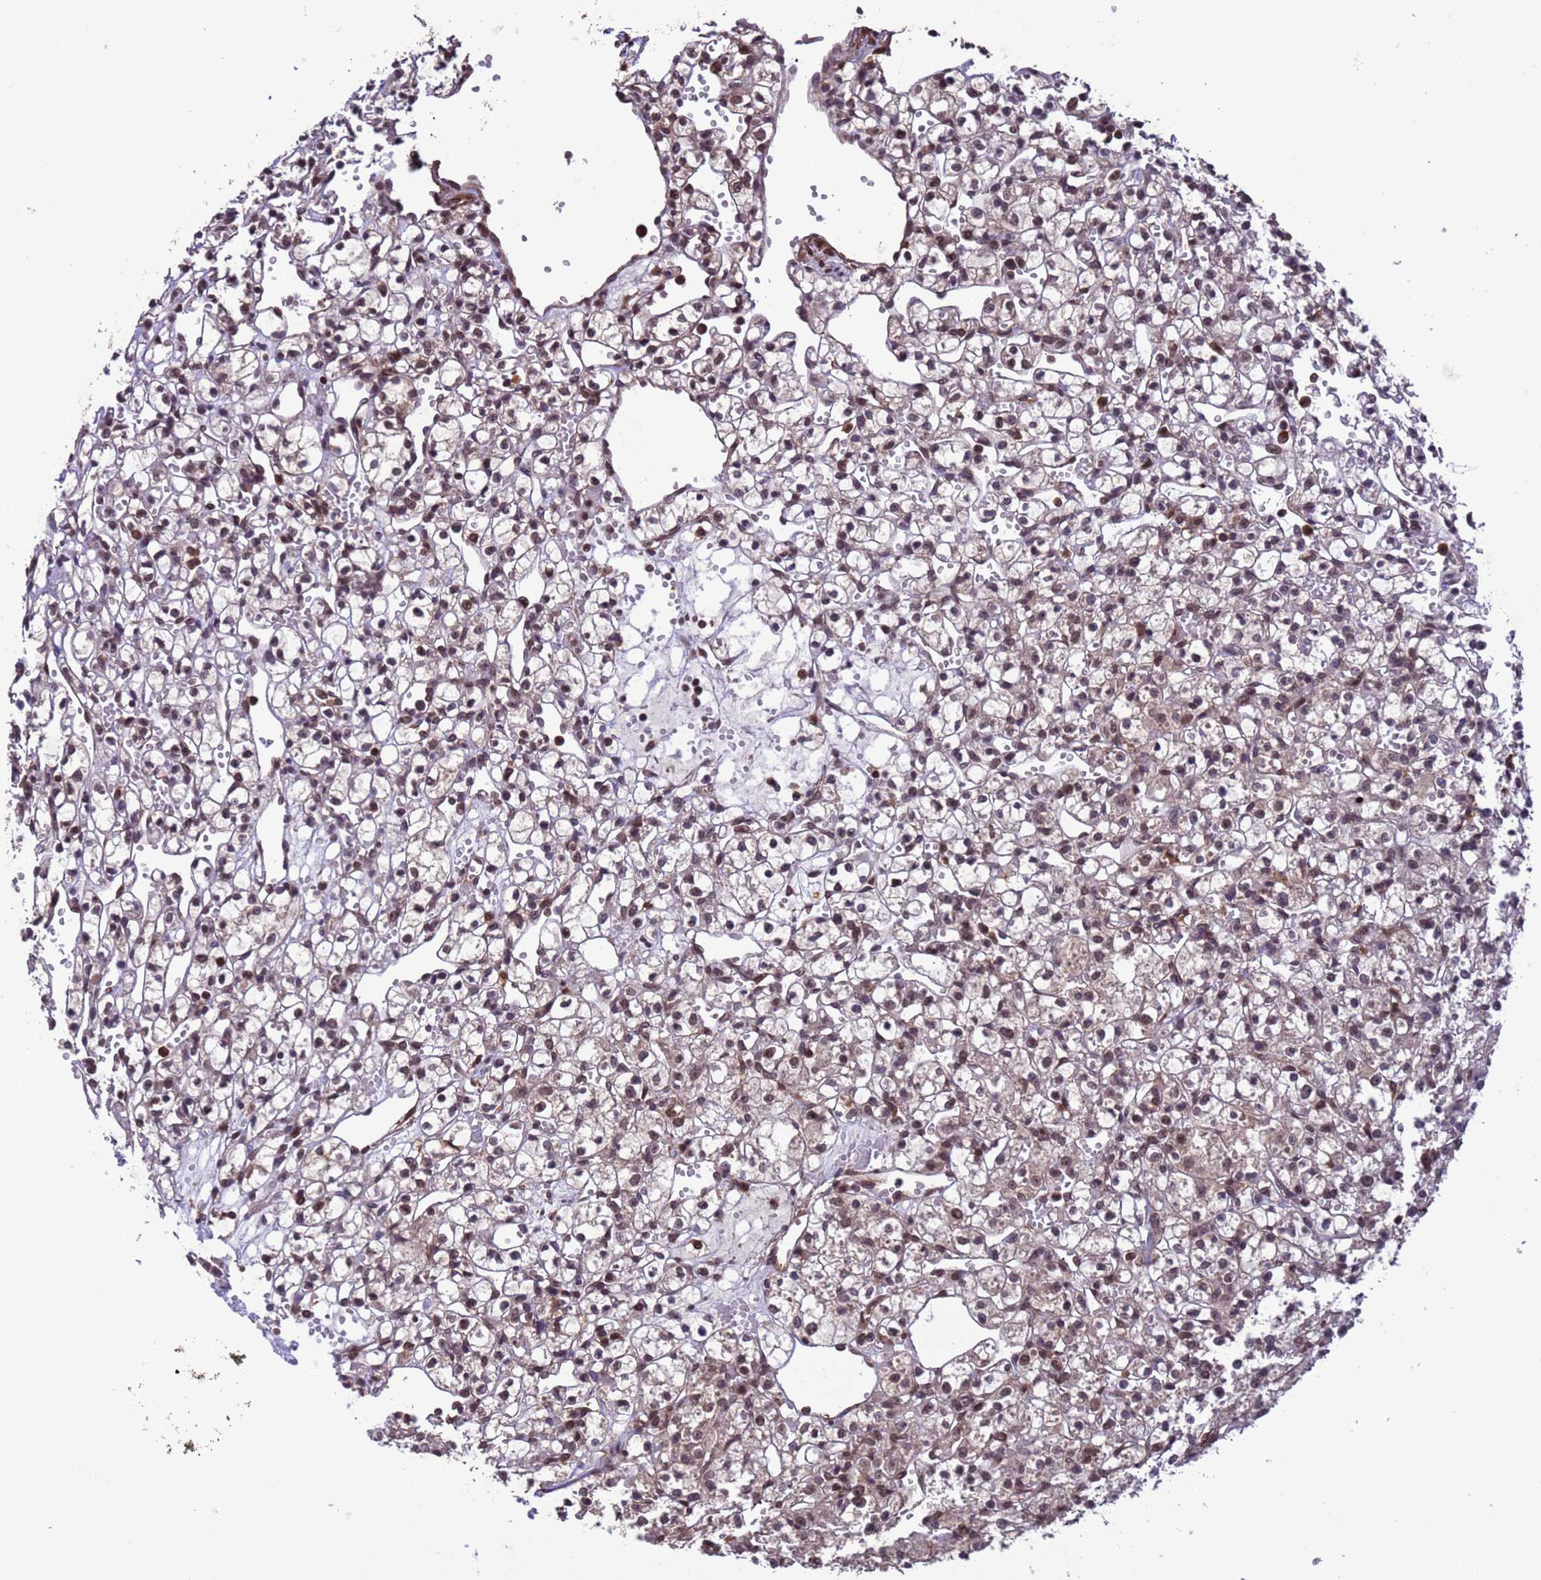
{"staining": {"intensity": "moderate", "quantity": ">75%", "location": "nuclear"}, "tissue": "renal cancer", "cell_type": "Tumor cells", "image_type": "cancer", "snomed": [{"axis": "morphology", "description": "Adenocarcinoma, NOS"}, {"axis": "topography", "description": "Kidney"}], "caption": "Human renal cancer stained with a brown dye exhibits moderate nuclear positive staining in about >75% of tumor cells.", "gene": "VSTM4", "patient": {"sex": "female", "age": 59}}